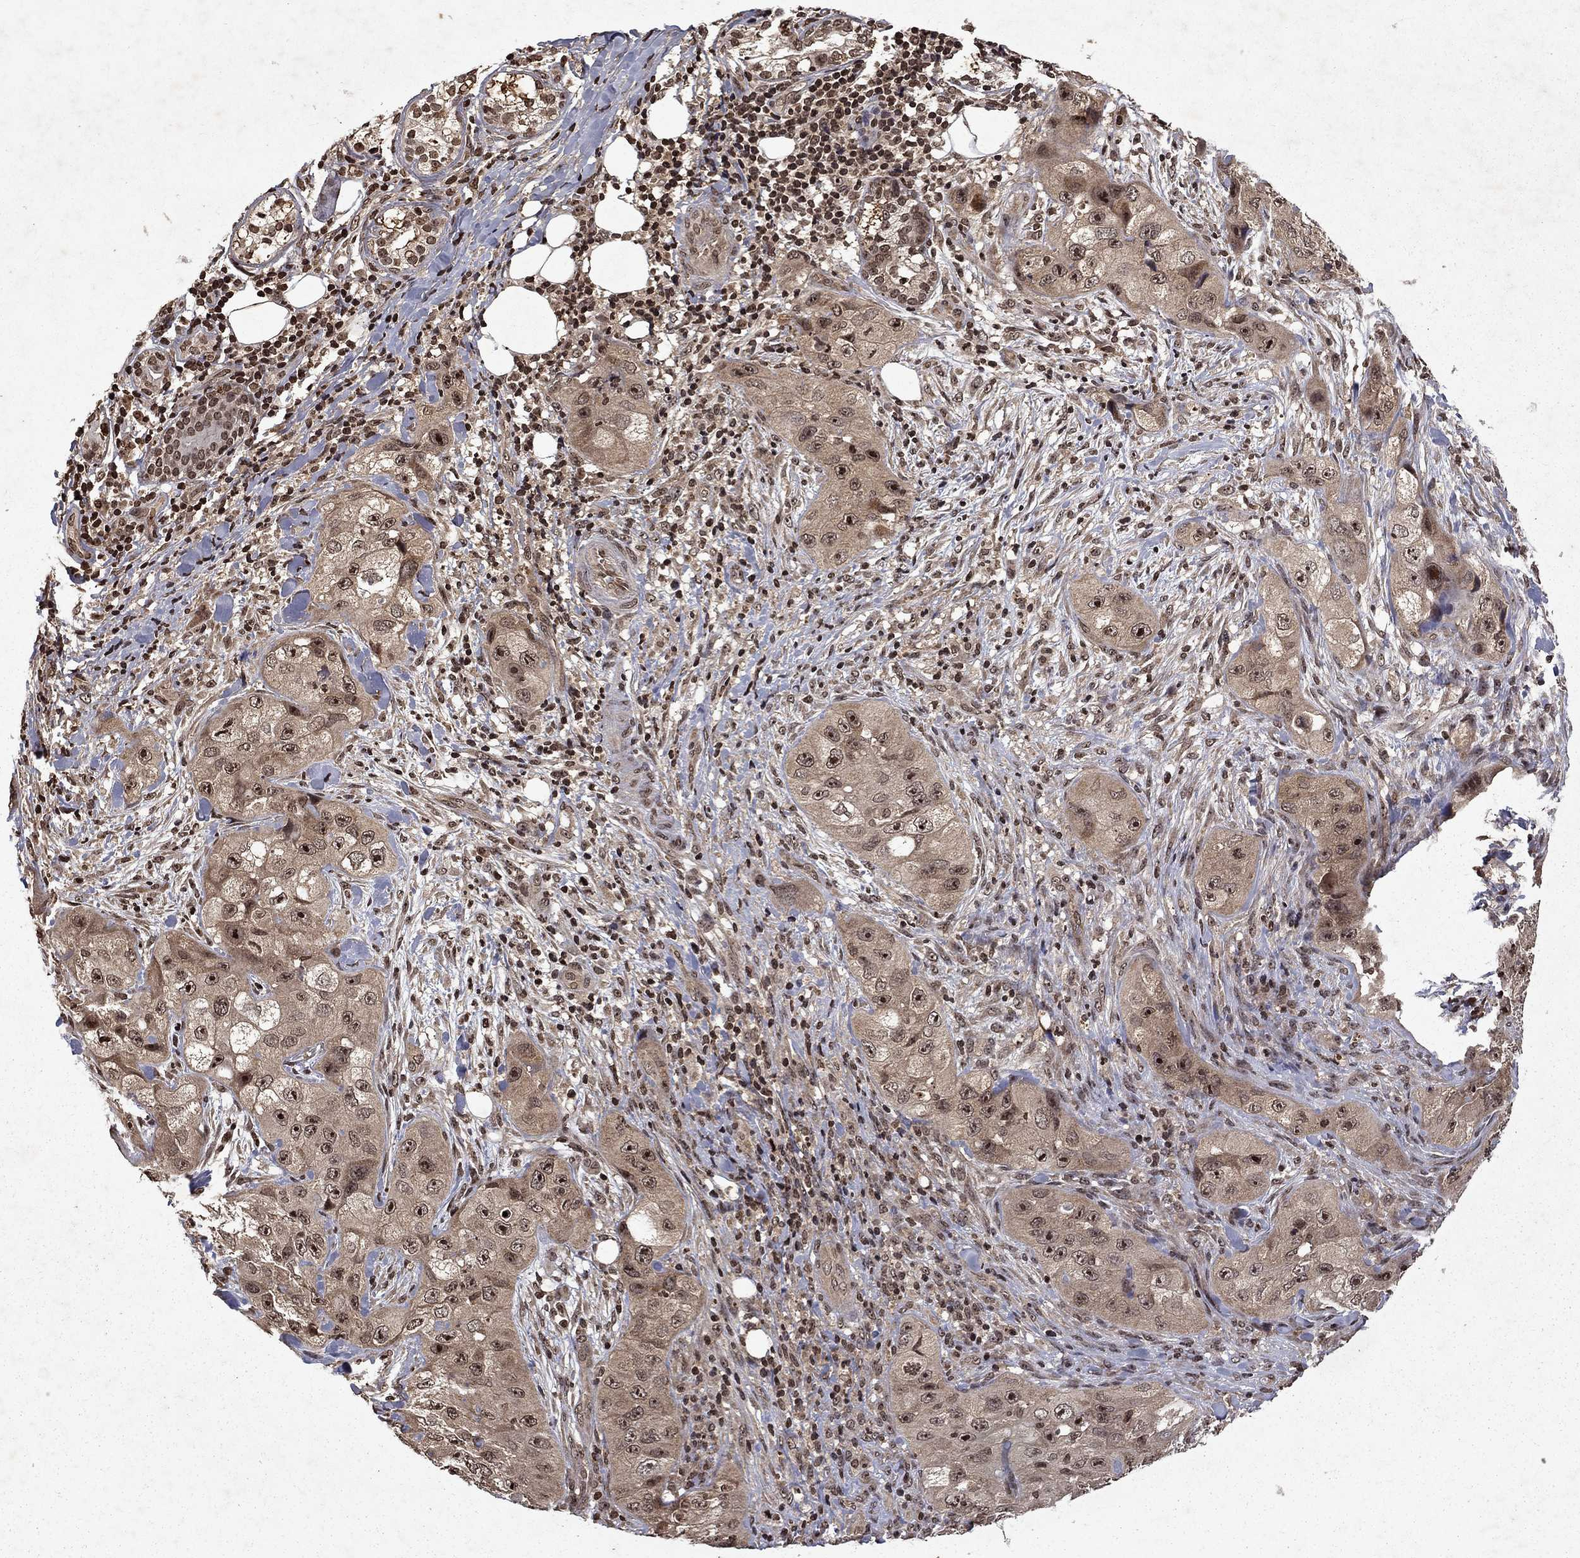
{"staining": {"intensity": "moderate", "quantity": "25%-75%", "location": "nuclear"}, "tissue": "skin cancer", "cell_type": "Tumor cells", "image_type": "cancer", "snomed": [{"axis": "morphology", "description": "Squamous cell carcinoma, NOS"}, {"axis": "topography", "description": "Skin"}, {"axis": "topography", "description": "Subcutis"}], "caption": "The photomicrograph demonstrates staining of squamous cell carcinoma (skin), revealing moderate nuclear protein positivity (brown color) within tumor cells.", "gene": "PIN4", "patient": {"sex": "male", "age": 73}}